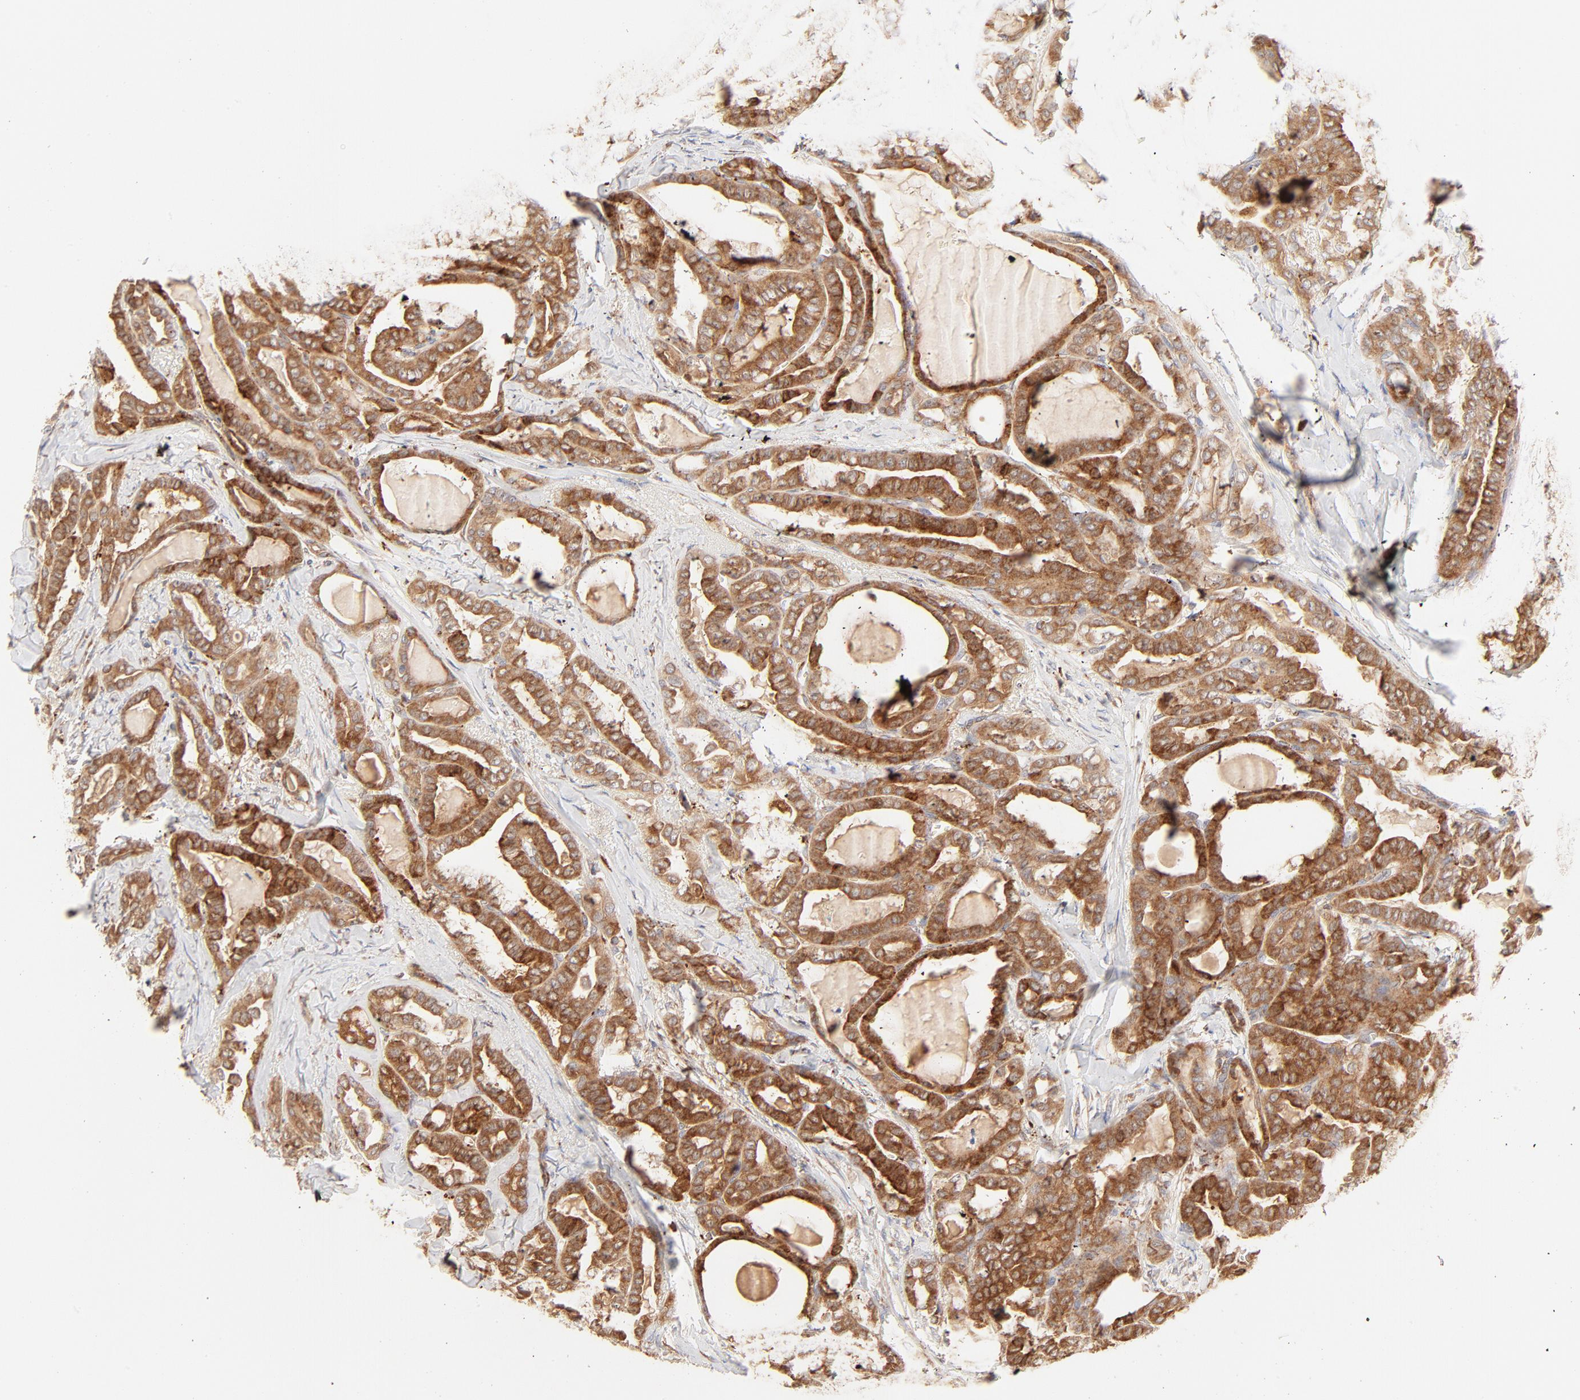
{"staining": {"intensity": "strong", "quantity": ">75%", "location": "cytoplasmic/membranous"}, "tissue": "thyroid cancer", "cell_type": "Tumor cells", "image_type": "cancer", "snomed": [{"axis": "morphology", "description": "Carcinoma, NOS"}, {"axis": "topography", "description": "Thyroid gland"}], "caption": "Carcinoma (thyroid) stained with a brown dye displays strong cytoplasmic/membranous positive expression in about >75% of tumor cells.", "gene": "PARP12", "patient": {"sex": "female", "age": 91}}